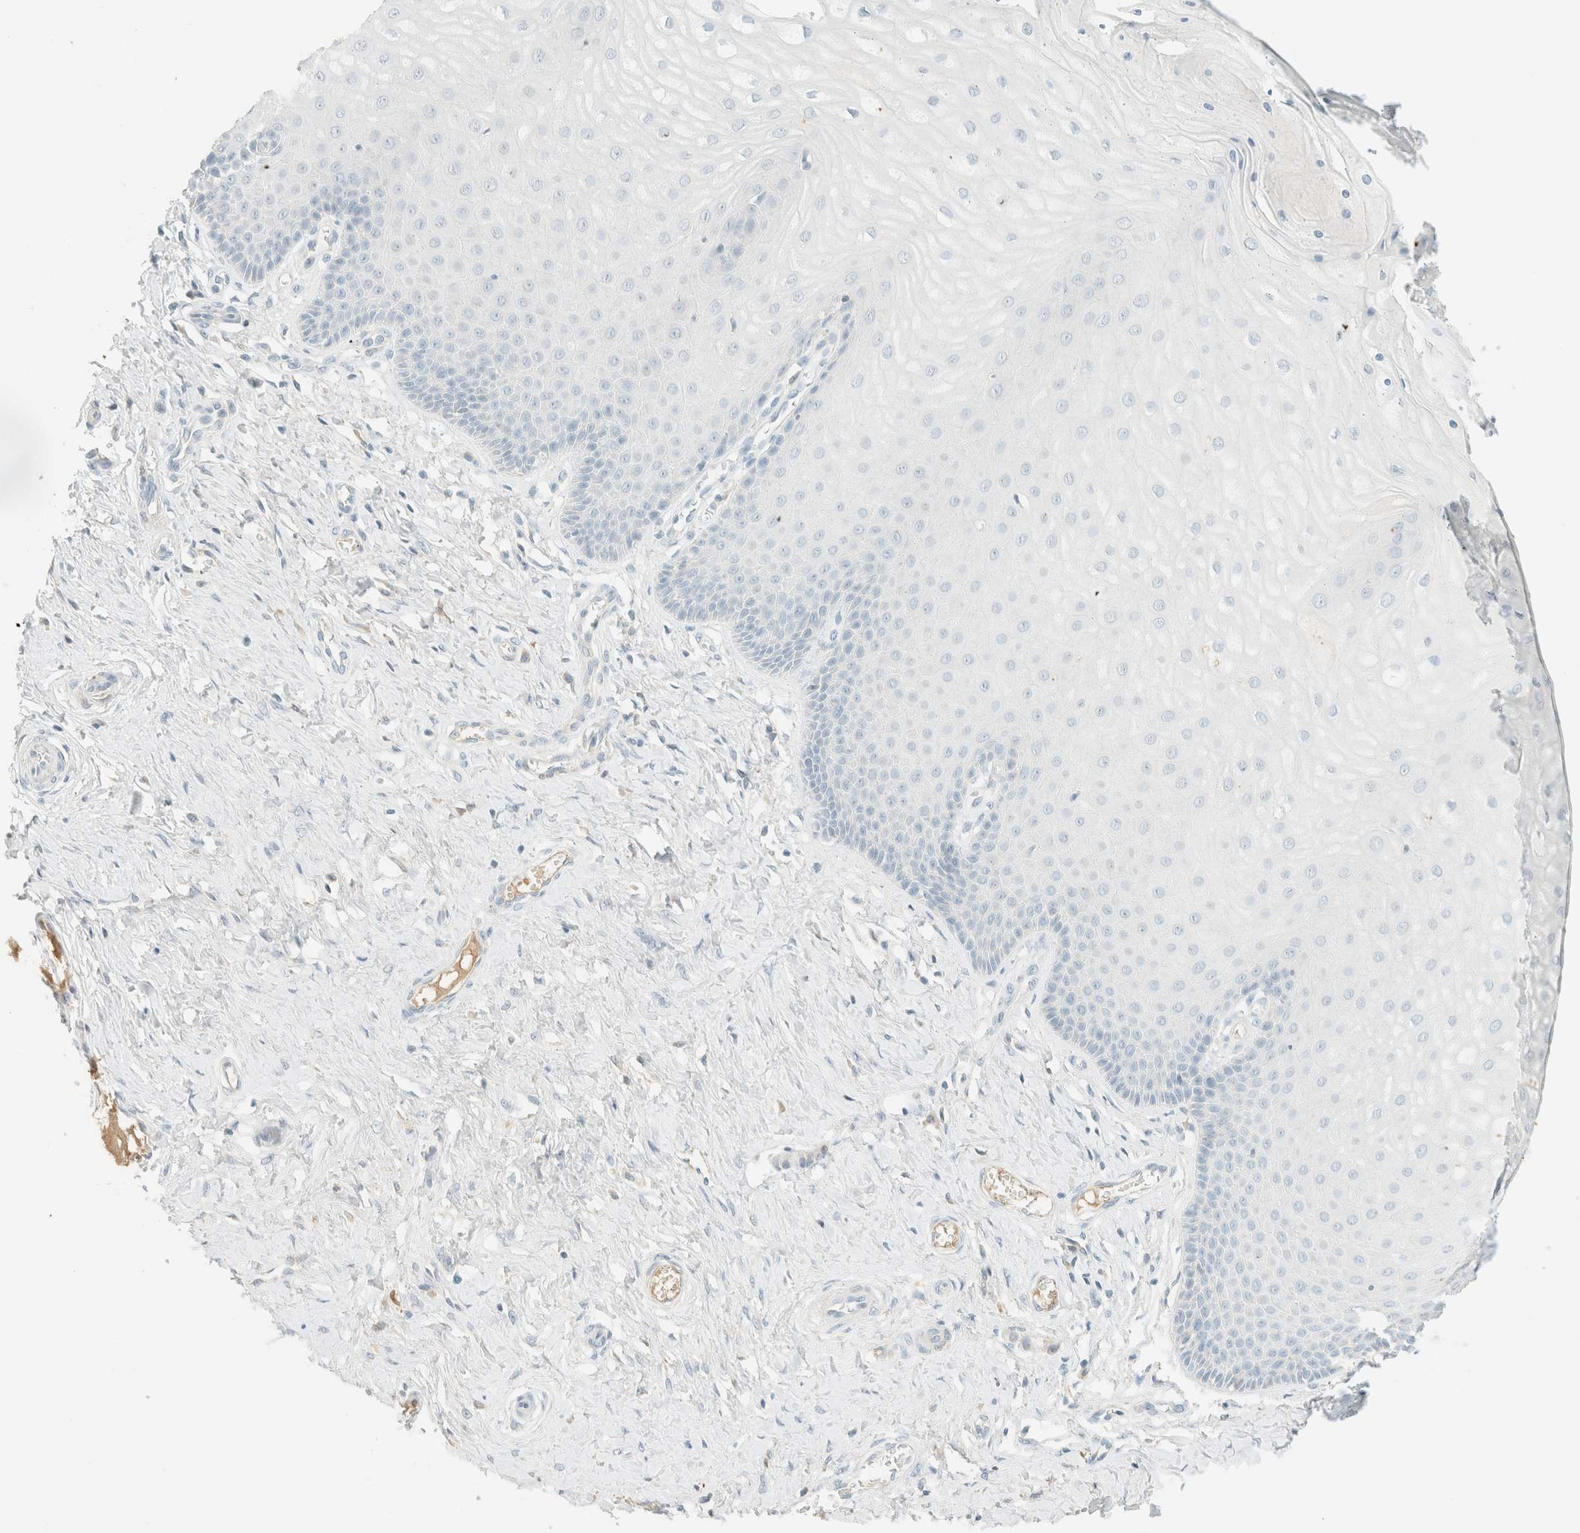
{"staining": {"intensity": "negative", "quantity": "none", "location": "none"}, "tissue": "cervix", "cell_type": "Squamous epithelial cells", "image_type": "normal", "snomed": [{"axis": "morphology", "description": "Normal tissue, NOS"}, {"axis": "topography", "description": "Cervix"}], "caption": "Human cervix stained for a protein using immunohistochemistry (IHC) exhibits no positivity in squamous epithelial cells.", "gene": "GPA33", "patient": {"sex": "female", "age": 55}}